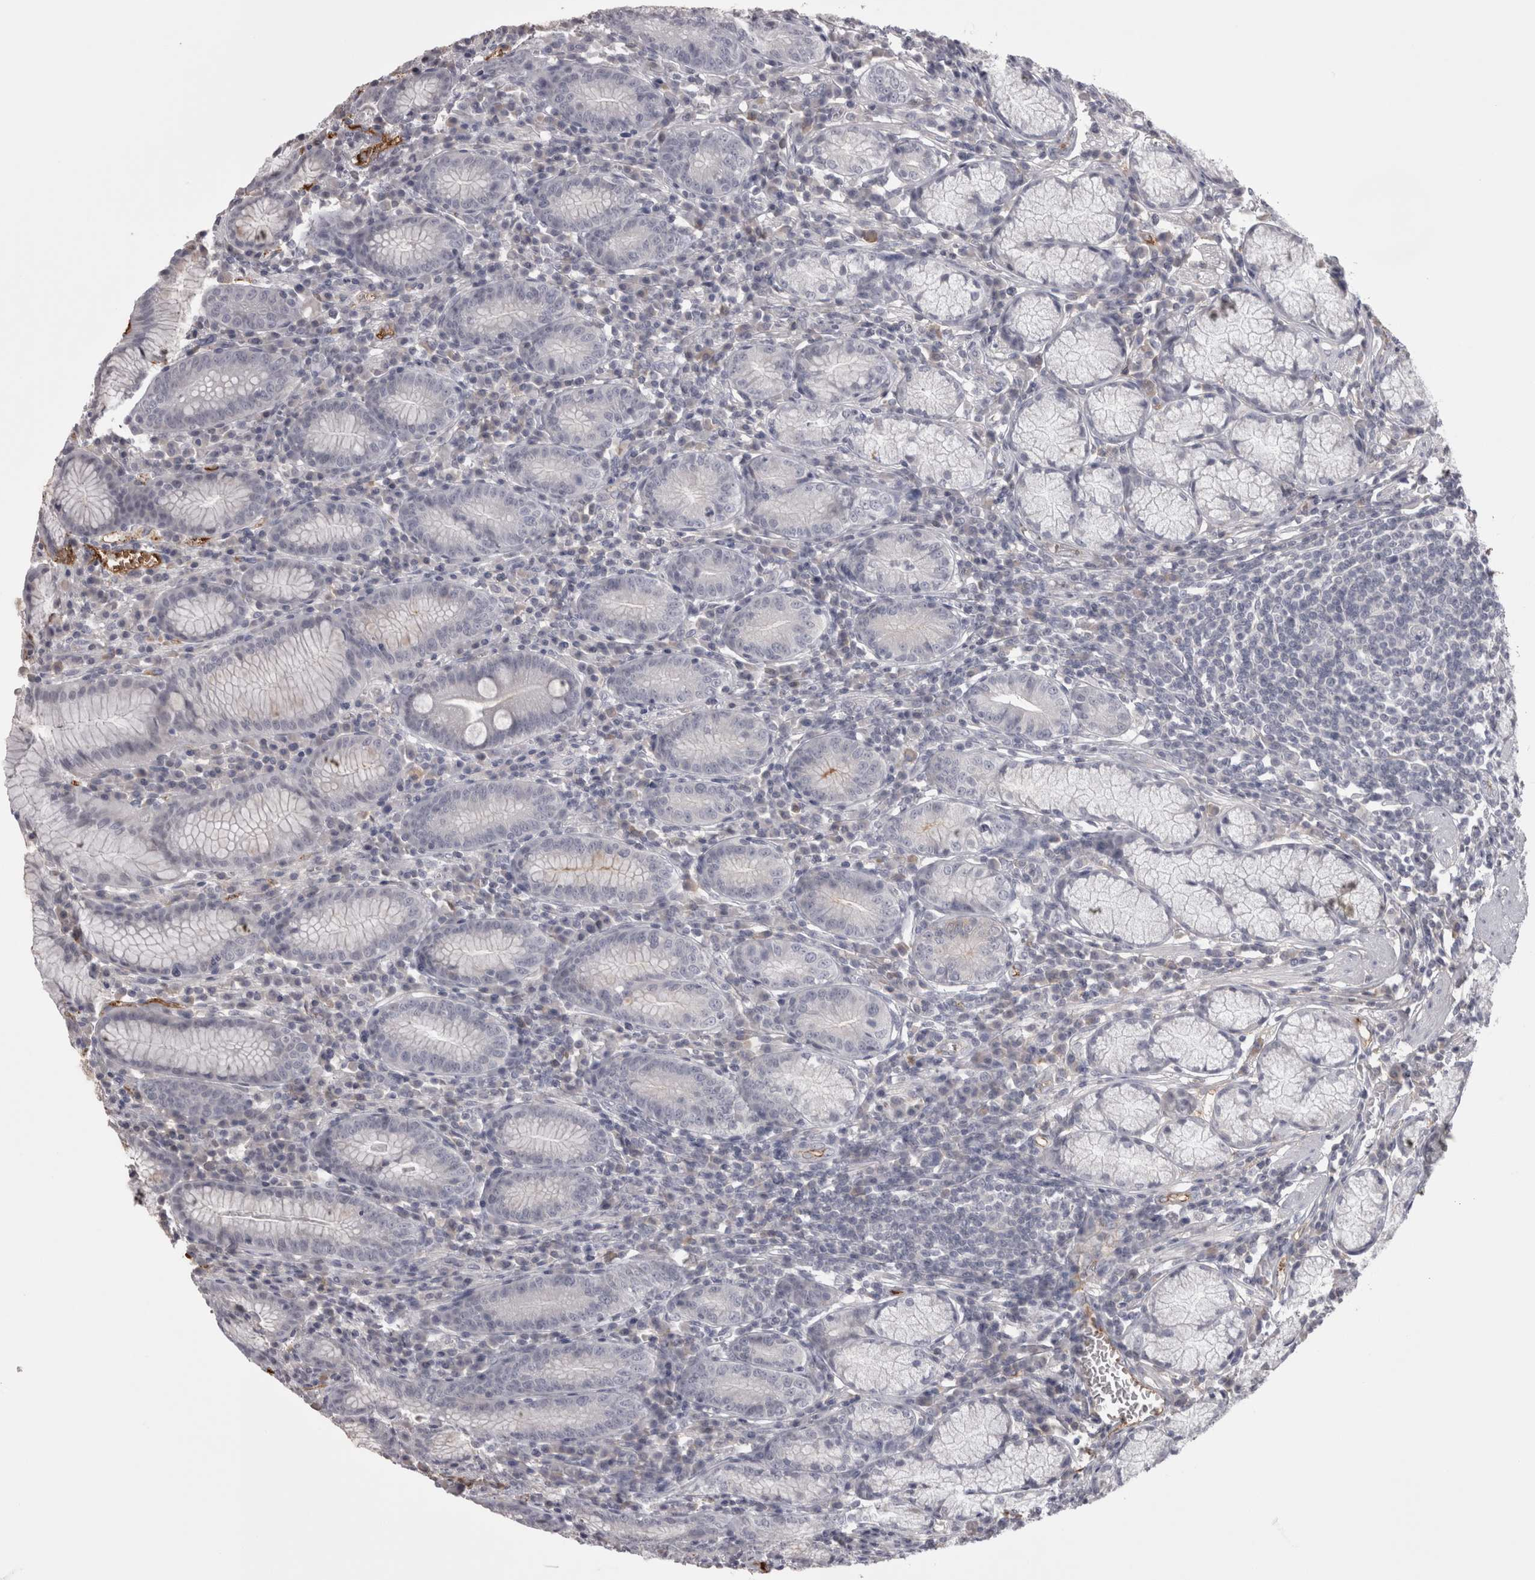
{"staining": {"intensity": "negative", "quantity": "none", "location": "none"}, "tissue": "stomach", "cell_type": "Glandular cells", "image_type": "normal", "snomed": [{"axis": "morphology", "description": "Normal tissue, NOS"}, {"axis": "topography", "description": "Stomach"}], "caption": "DAB (3,3'-diaminobenzidine) immunohistochemical staining of normal stomach exhibits no significant staining in glandular cells.", "gene": "SAA4", "patient": {"sex": "male", "age": 55}}